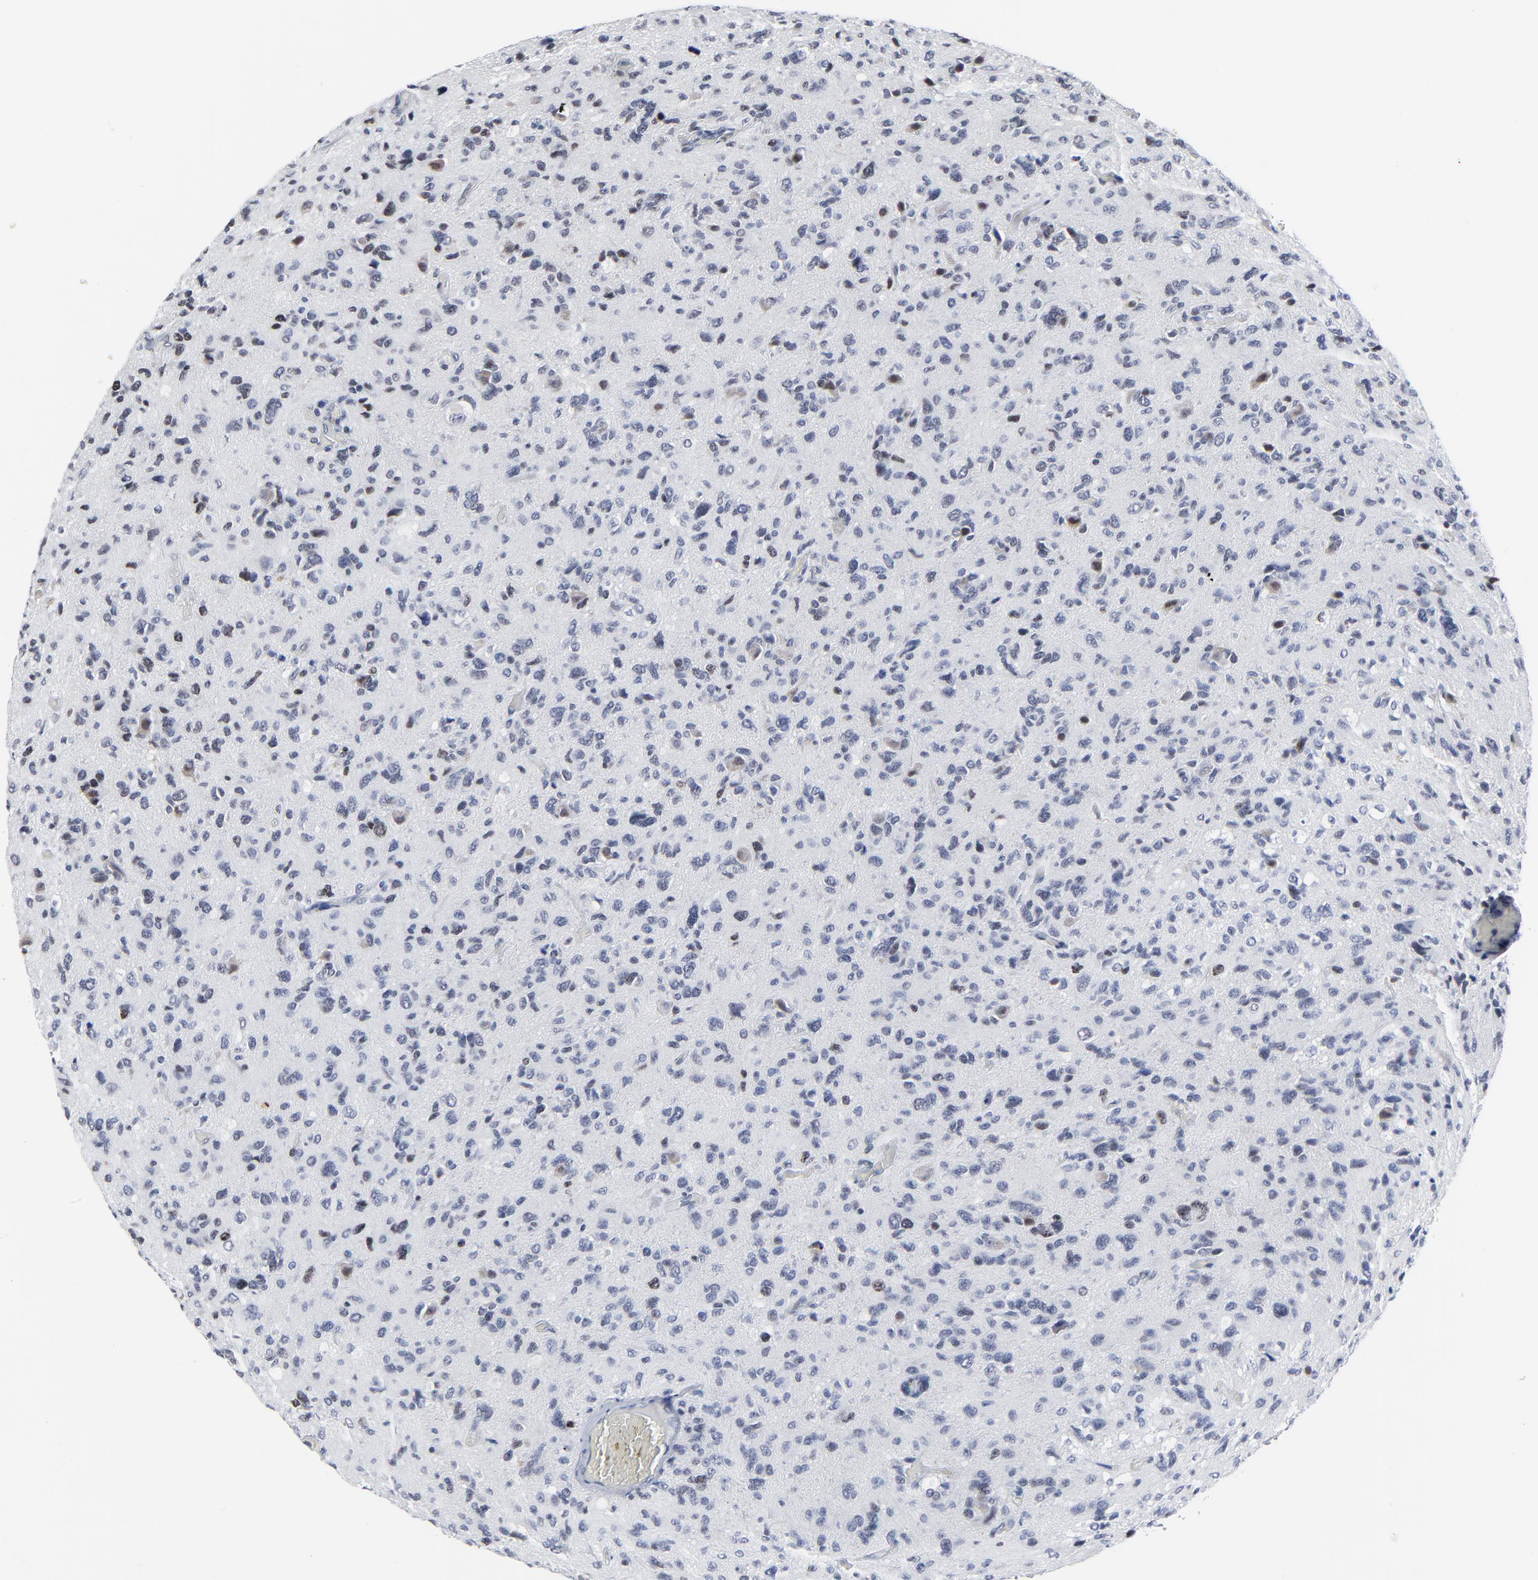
{"staining": {"intensity": "weak", "quantity": "25%-75%", "location": "nuclear"}, "tissue": "glioma", "cell_type": "Tumor cells", "image_type": "cancer", "snomed": [{"axis": "morphology", "description": "Glioma, malignant, High grade"}, {"axis": "topography", "description": "Brain"}], "caption": "Human malignant glioma (high-grade) stained with a protein marker exhibits weak staining in tumor cells.", "gene": "ZNF589", "patient": {"sex": "male", "age": 69}}